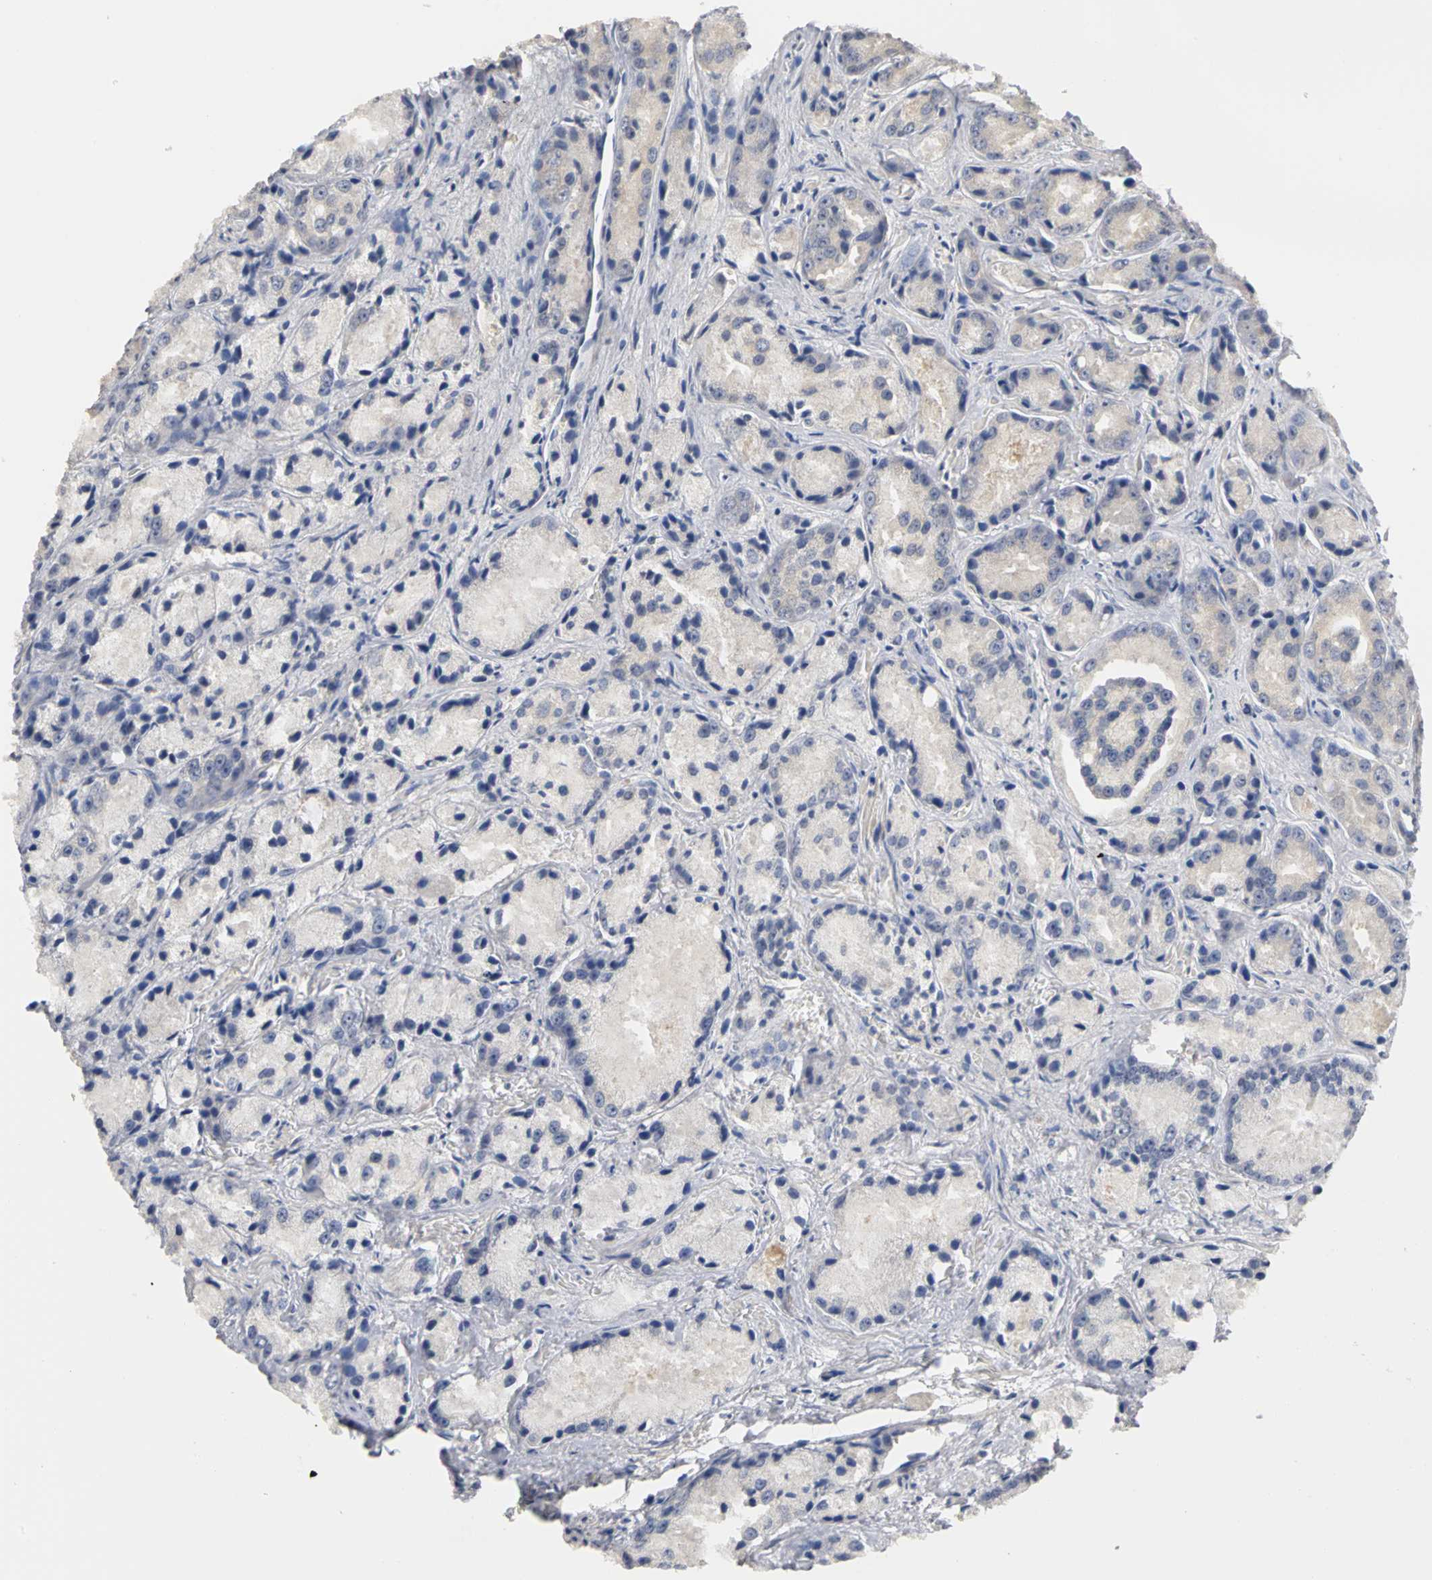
{"staining": {"intensity": "negative", "quantity": "none", "location": "none"}, "tissue": "prostate cancer", "cell_type": "Tumor cells", "image_type": "cancer", "snomed": [{"axis": "morphology", "description": "Adenocarcinoma, Low grade"}, {"axis": "topography", "description": "Prostate"}], "caption": "Histopathology image shows no significant protein positivity in tumor cells of prostate cancer (low-grade adenocarcinoma).", "gene": "PGR", "patient": {"sex": "male", "age": 64}}